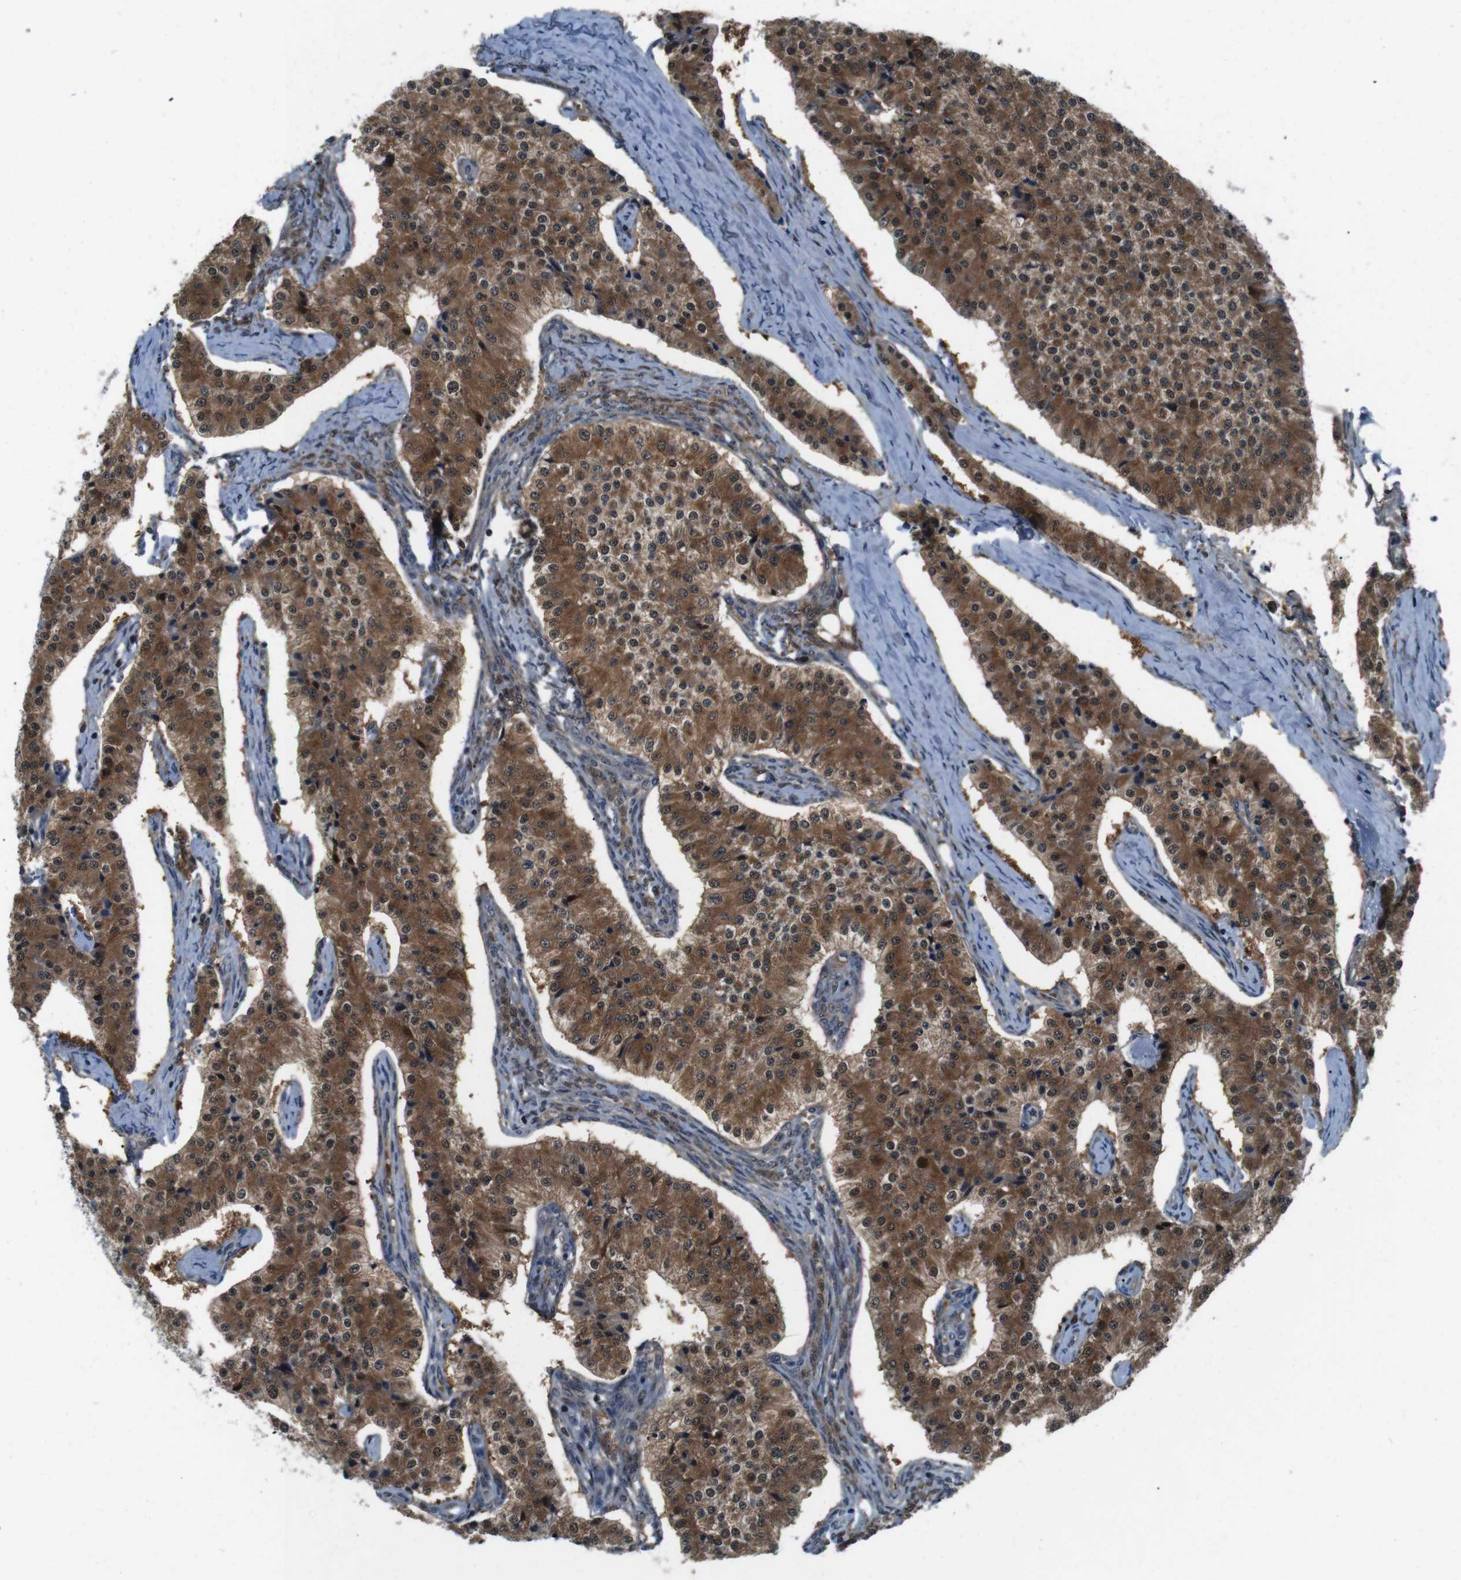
{"staining": {"intensity": "strong", "quantity": ">75%", "location": "cytoplasmic/membranous"}, "tissue": "carcinoid", "cell_type": "Tumor cells", "image_type": "cancer", "snomed": [{"axis": "morphology", "description": "Carcinoid, malignant, NOS"}, {"axis": "topography", "description": "Colon"}], "caption": "Carcinoid stained for a protein shows strong cytoplasmic/membranous positivity in tumor cells.", "gene": "LRP5", "patient": {"sex": "female", "age": 52}}